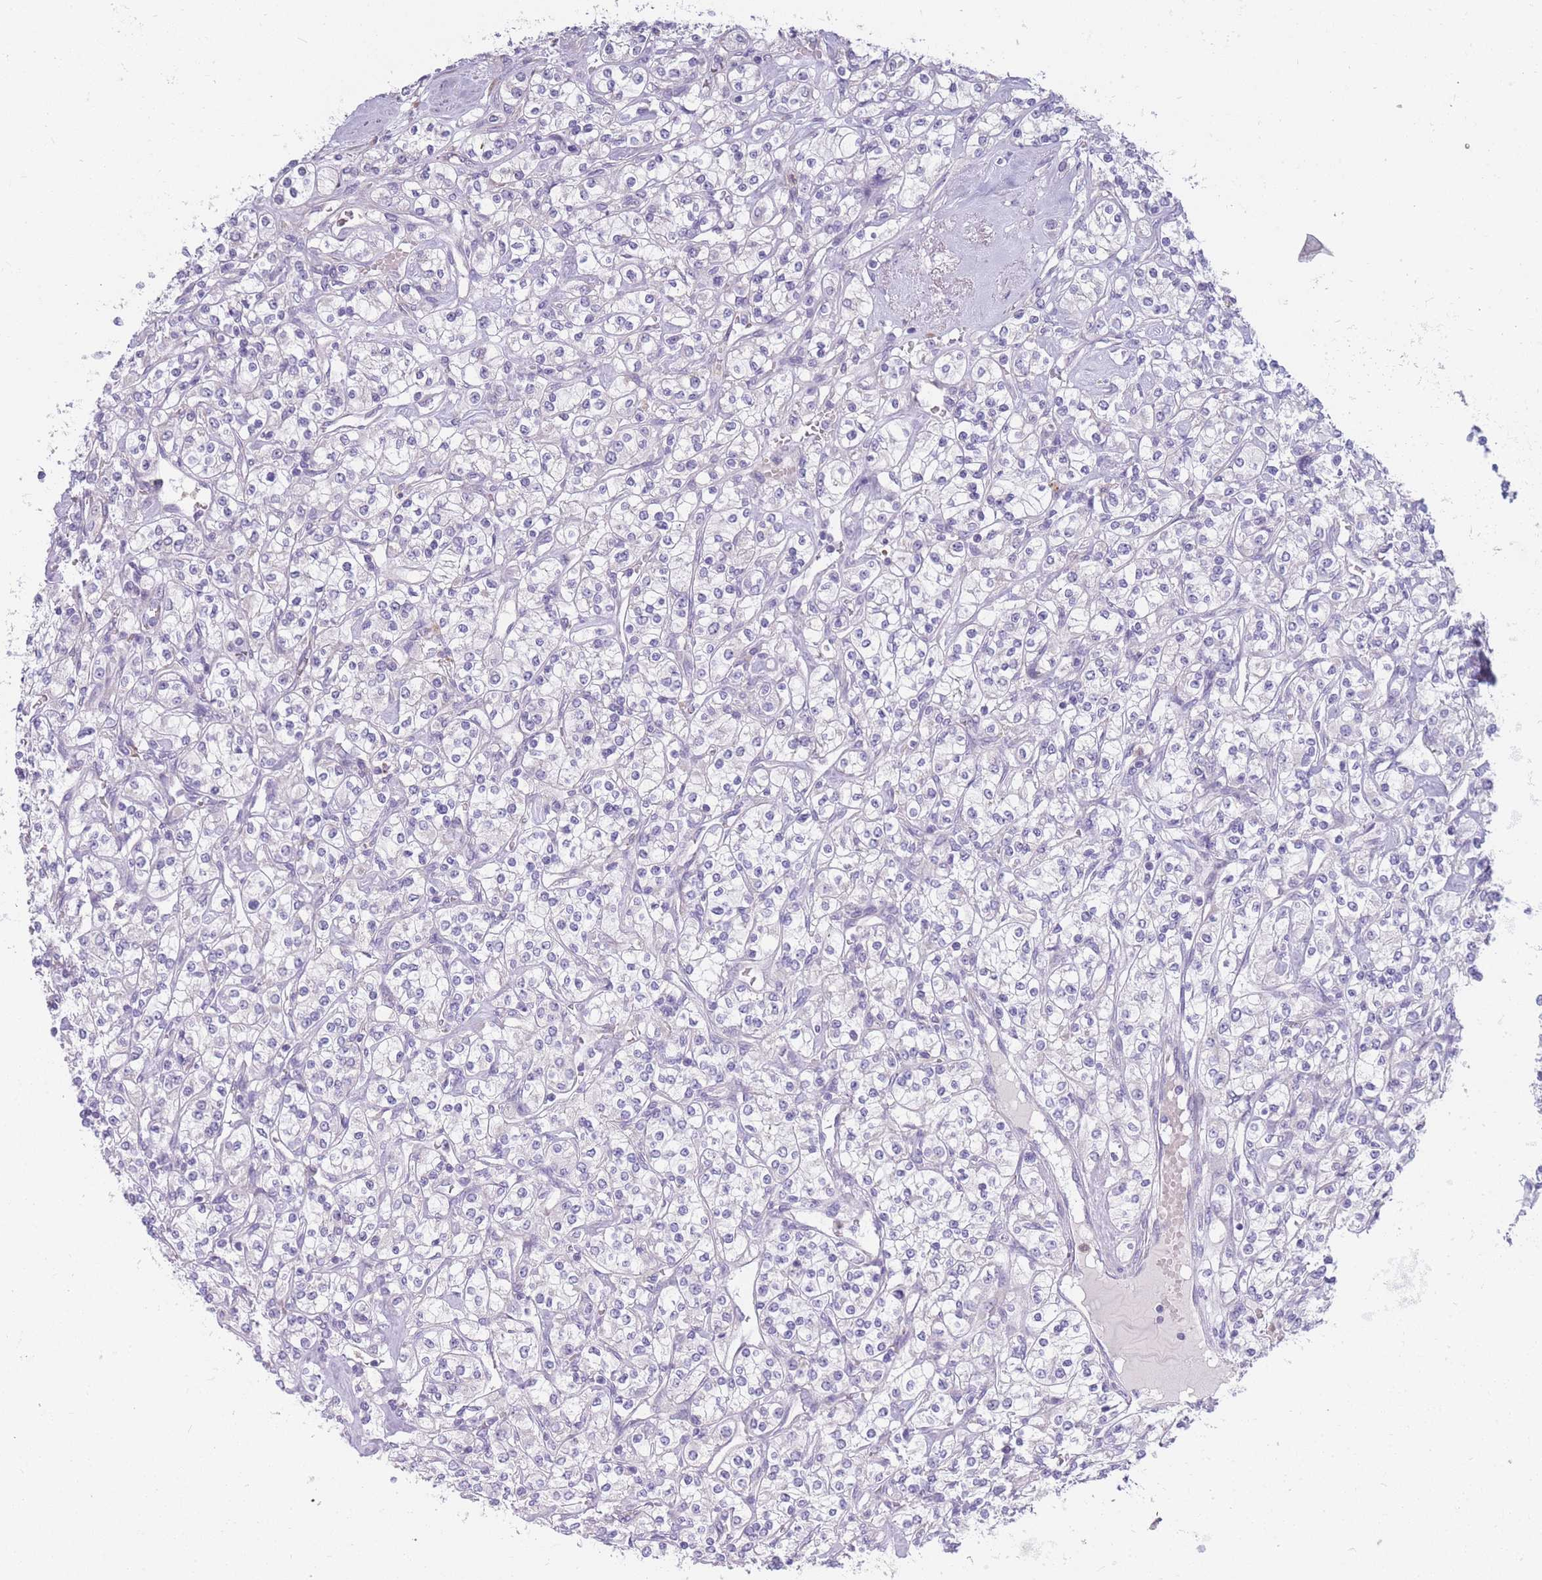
{"staining": {"intensity": "negative", "quantity": "none", "location": "none"}, "tissue": "renal cancer", "cell_type": "Tumor cells", "image_type": "cancer", "snomed": [{"axis": "morphology", "description": "Adenocarcinoma, NOS"}, {"axis": "topography", "description": "Kidney"}], "caption": "A micrograph of human renal cancer is negative for staining in tumor cells.", "gene": "NDUFAF6", "patient": {"sex": "male", "age": 77}}